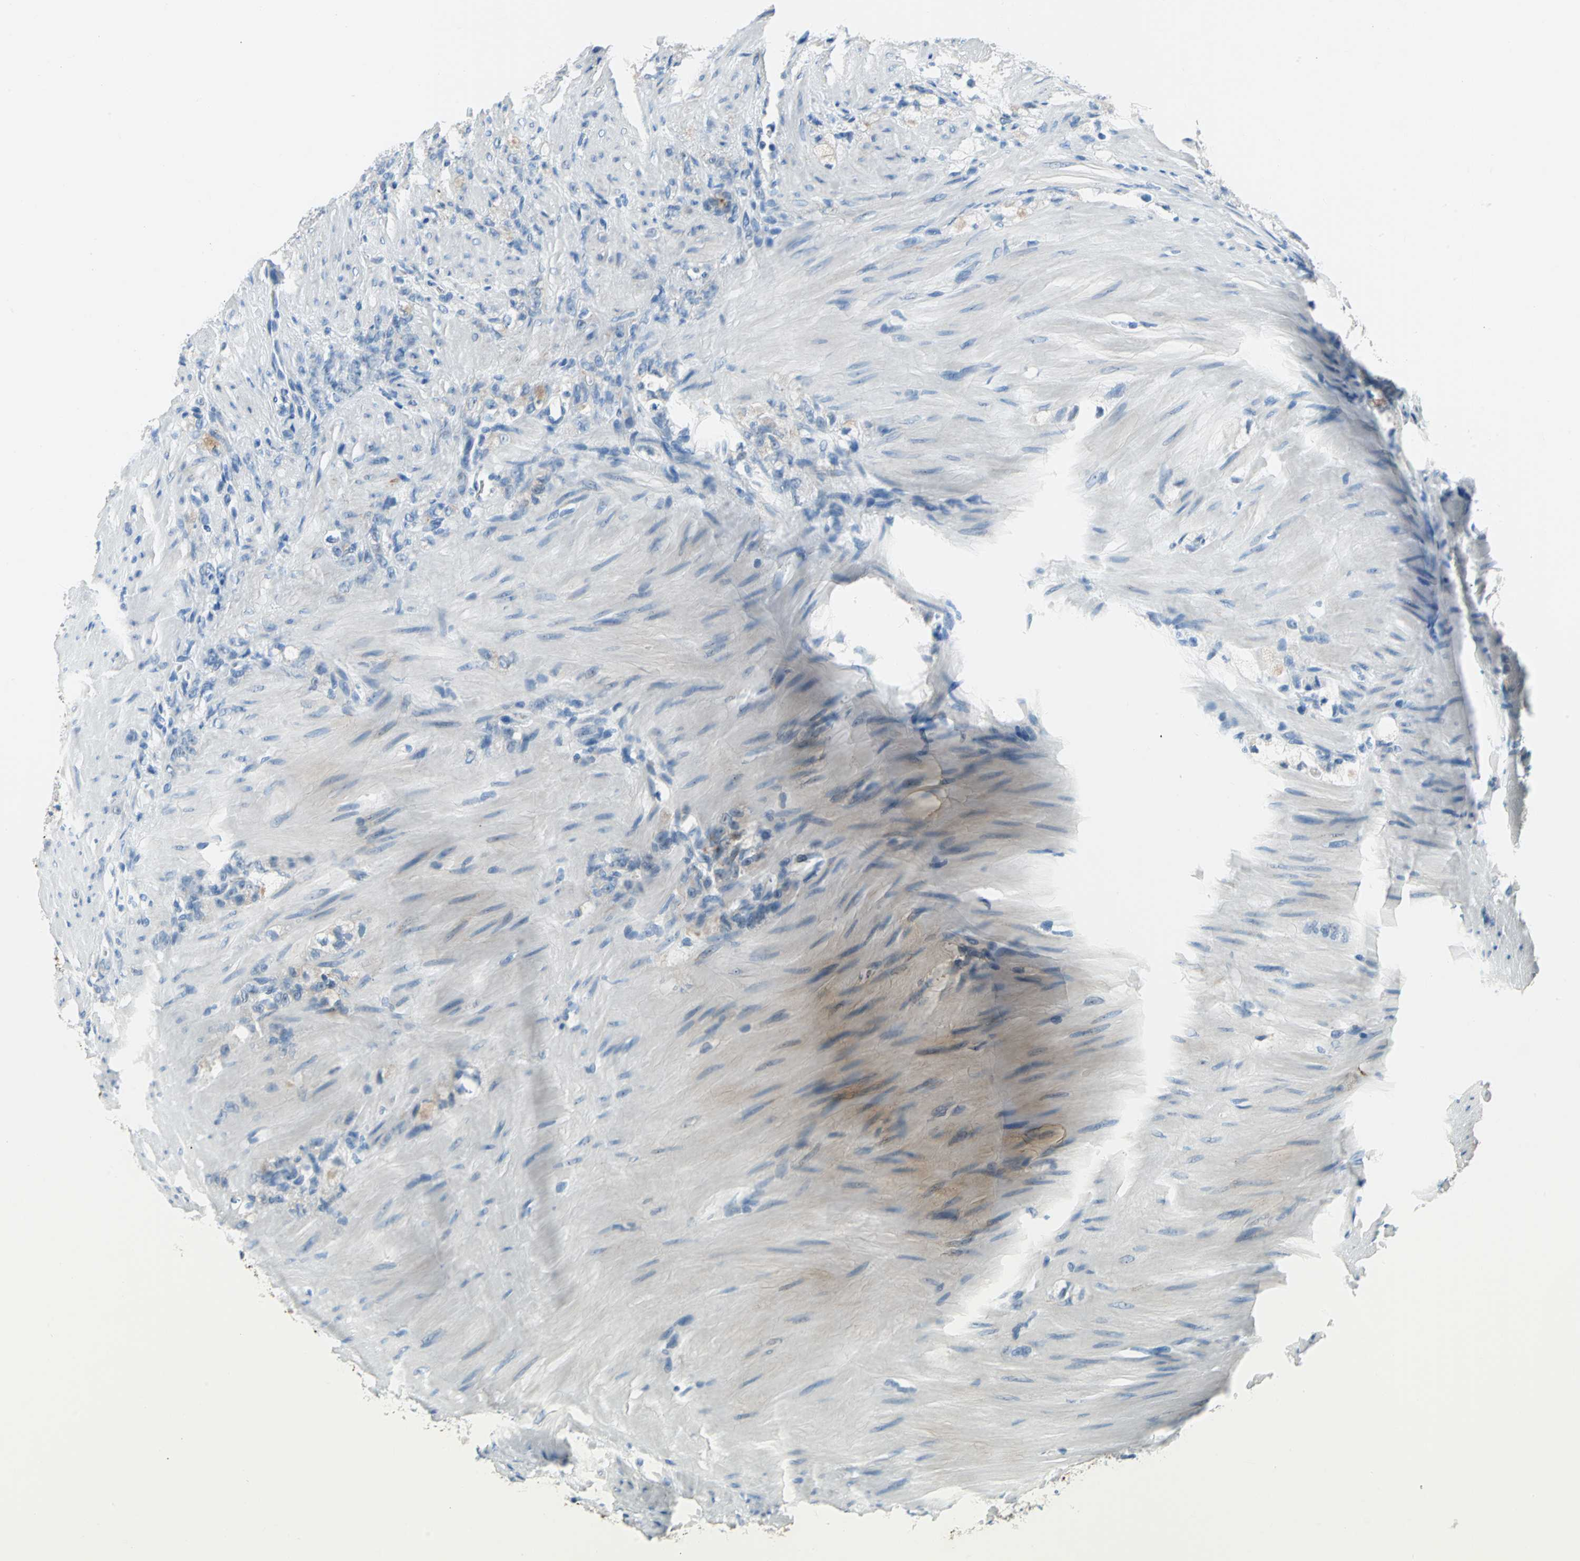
{"staining": {"intensity": "weak", "quantity": "<25%", "location": "cytoplasmic/membranous"}, "tissue": "stomach cancer", "cell_type": "Tumor cells", "image_type": "cancer", "snomed": [{"axis": "morphology", "description": "Adenocarcinoma, NOS"}, {"axis": "topography", "description": "Stomach"}], "caption": "The histopathology image exhibits no significant staining in tumor cells of adenocarcinoma (stomach).", "gene": "MUC4", "patient": {"sex": "male", "age": 82}}